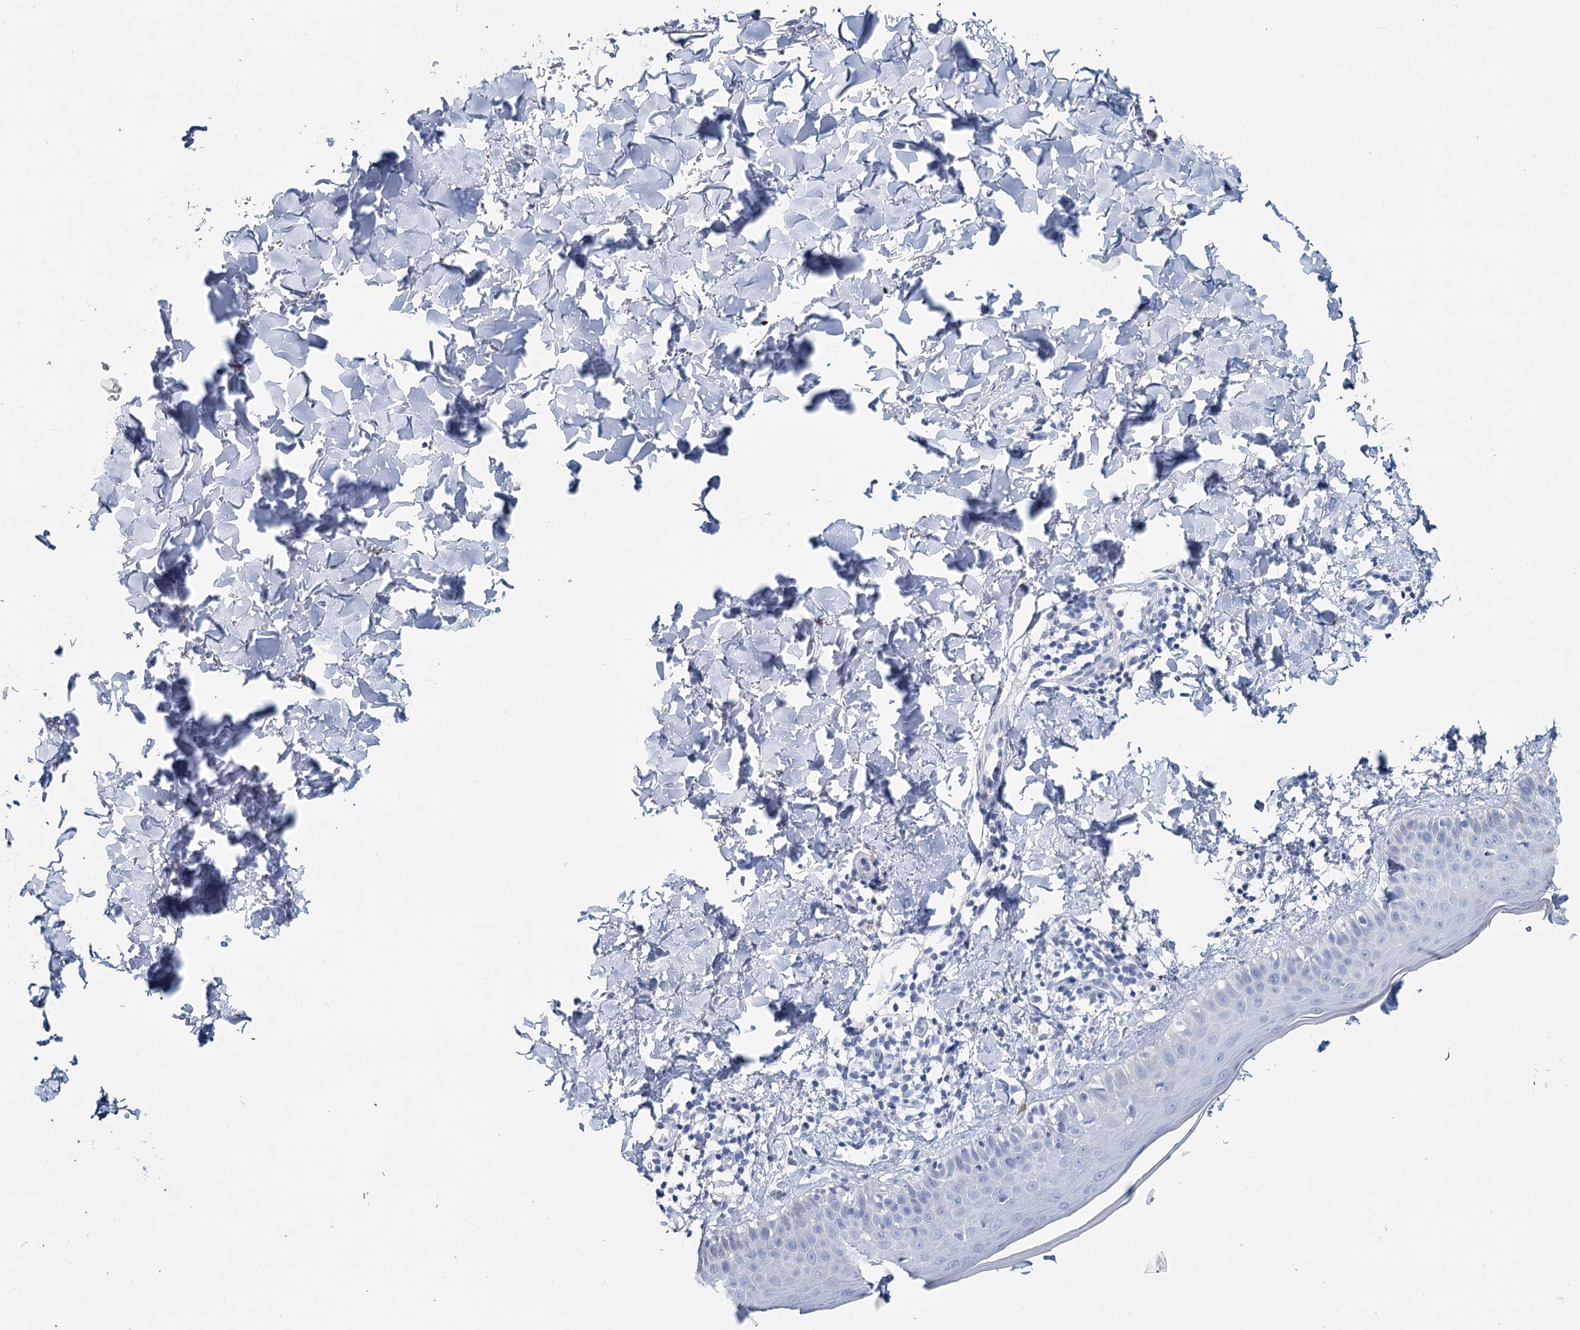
{"staining": {"intensity": "negative", "quantity": "none", "location": "none"}, "tissue": "skin", "cell_type": "Fibroblasts", "image_type": "normal", "snomed": [{"axis": "morphology", "description": "Normal tissue, NOS"}, {"axis": "topography", "description": "Skin"}], "caption": "There is no significant expression in fibroblasts of skin. (Stains: DAB (3,3'-diaminobenzidine) IHC with hematoxylin counter stain, Microscopy: brightfield microscopy at high magnification).", "gene": "METTL7B", "patient": {"sex": "male", "age": 52}}